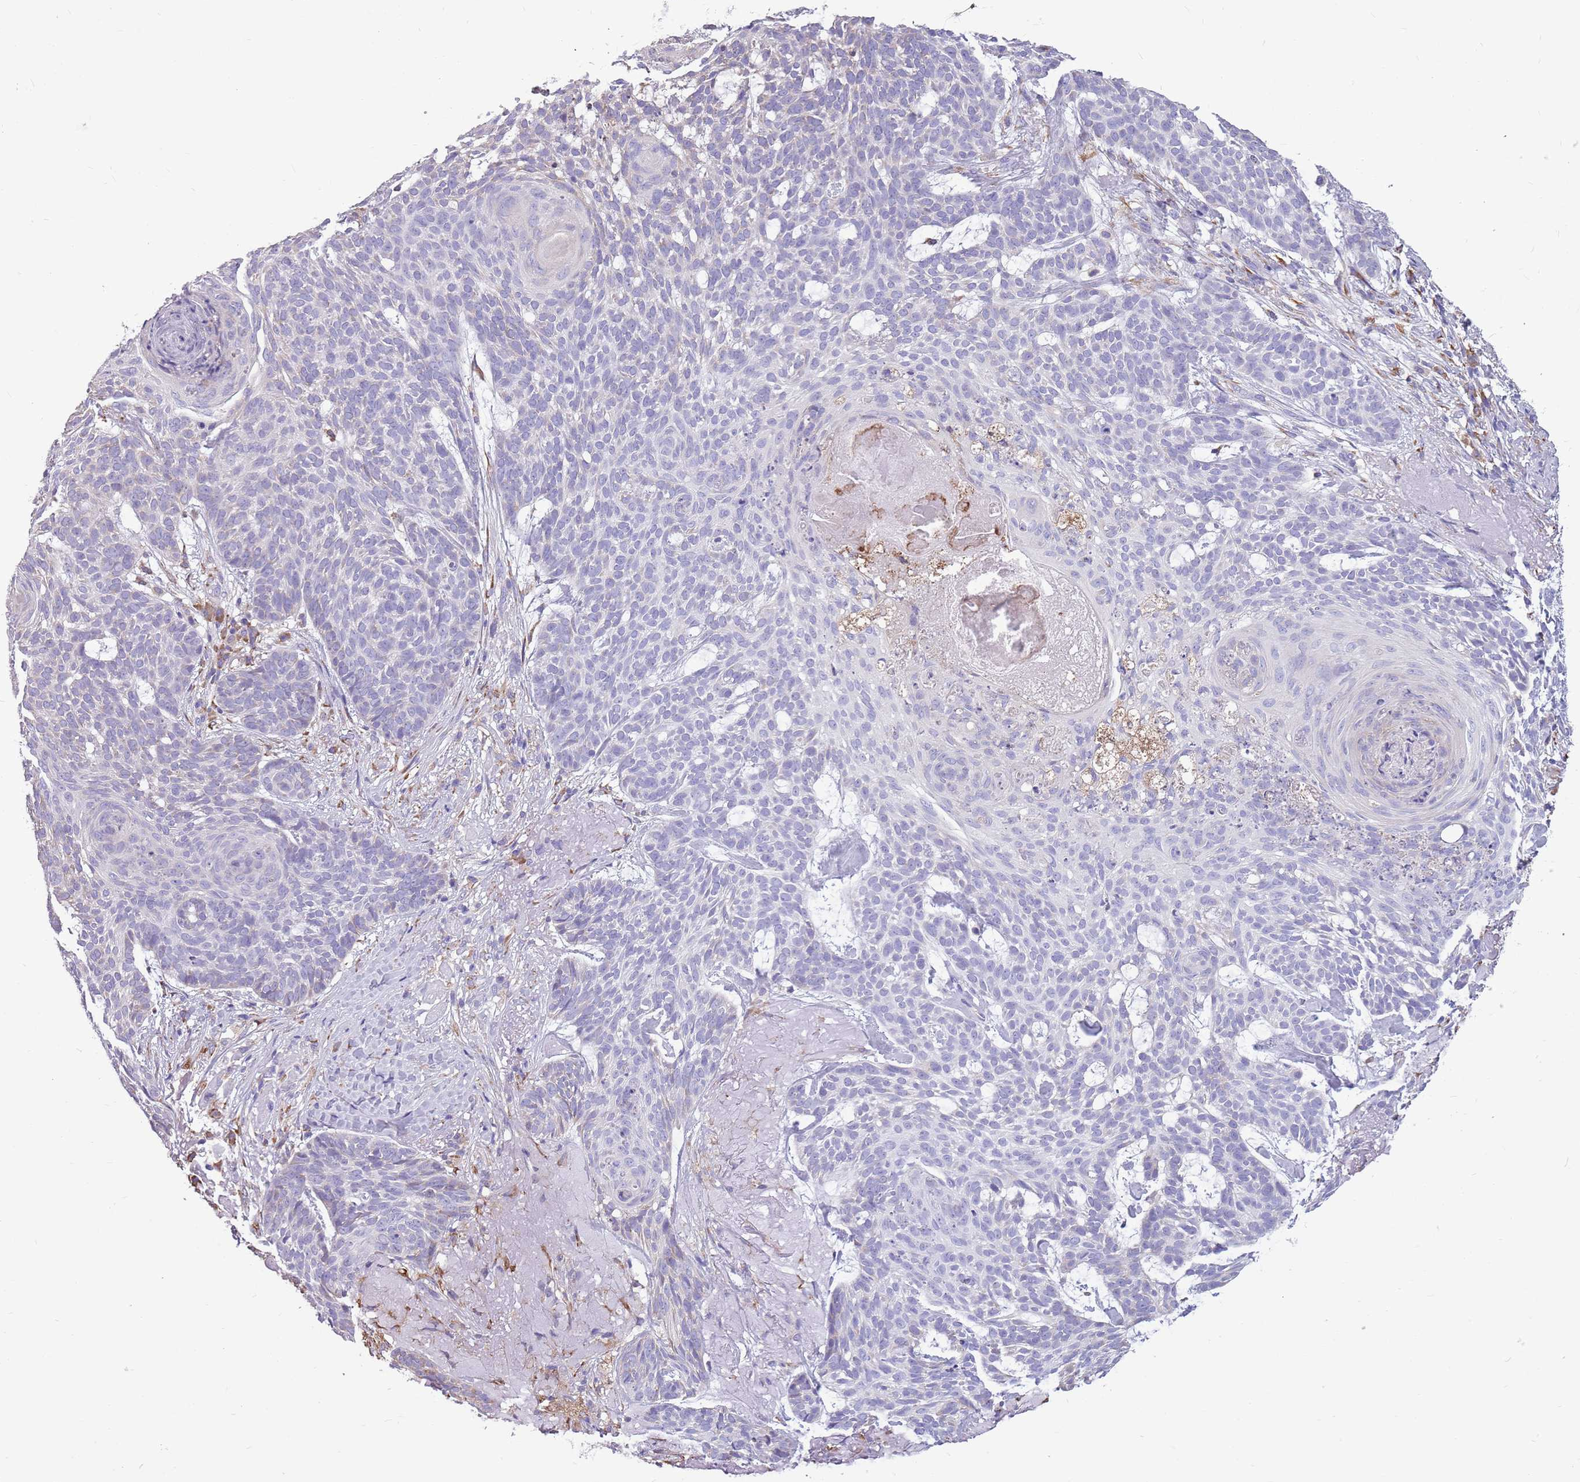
{"staining": {"intensity": "negative", "quantity": "none", "location": "none"}, "tissue": "skin cancer", "cell_type": "Tumor cells", "image_type": "cancer", "snomed": [{"axis": "morphology", "description": "Basal cell carcinoma"}, {"axis": "topography", "description": "Skin"}], "caption": "The immunohistochemistry micrograph has no significant staining in tumor cells of skin cancer (basal cell carcinoma) tissue.", "gene": "KCTD19", "patient": {"sex": "female", "age": 89}}